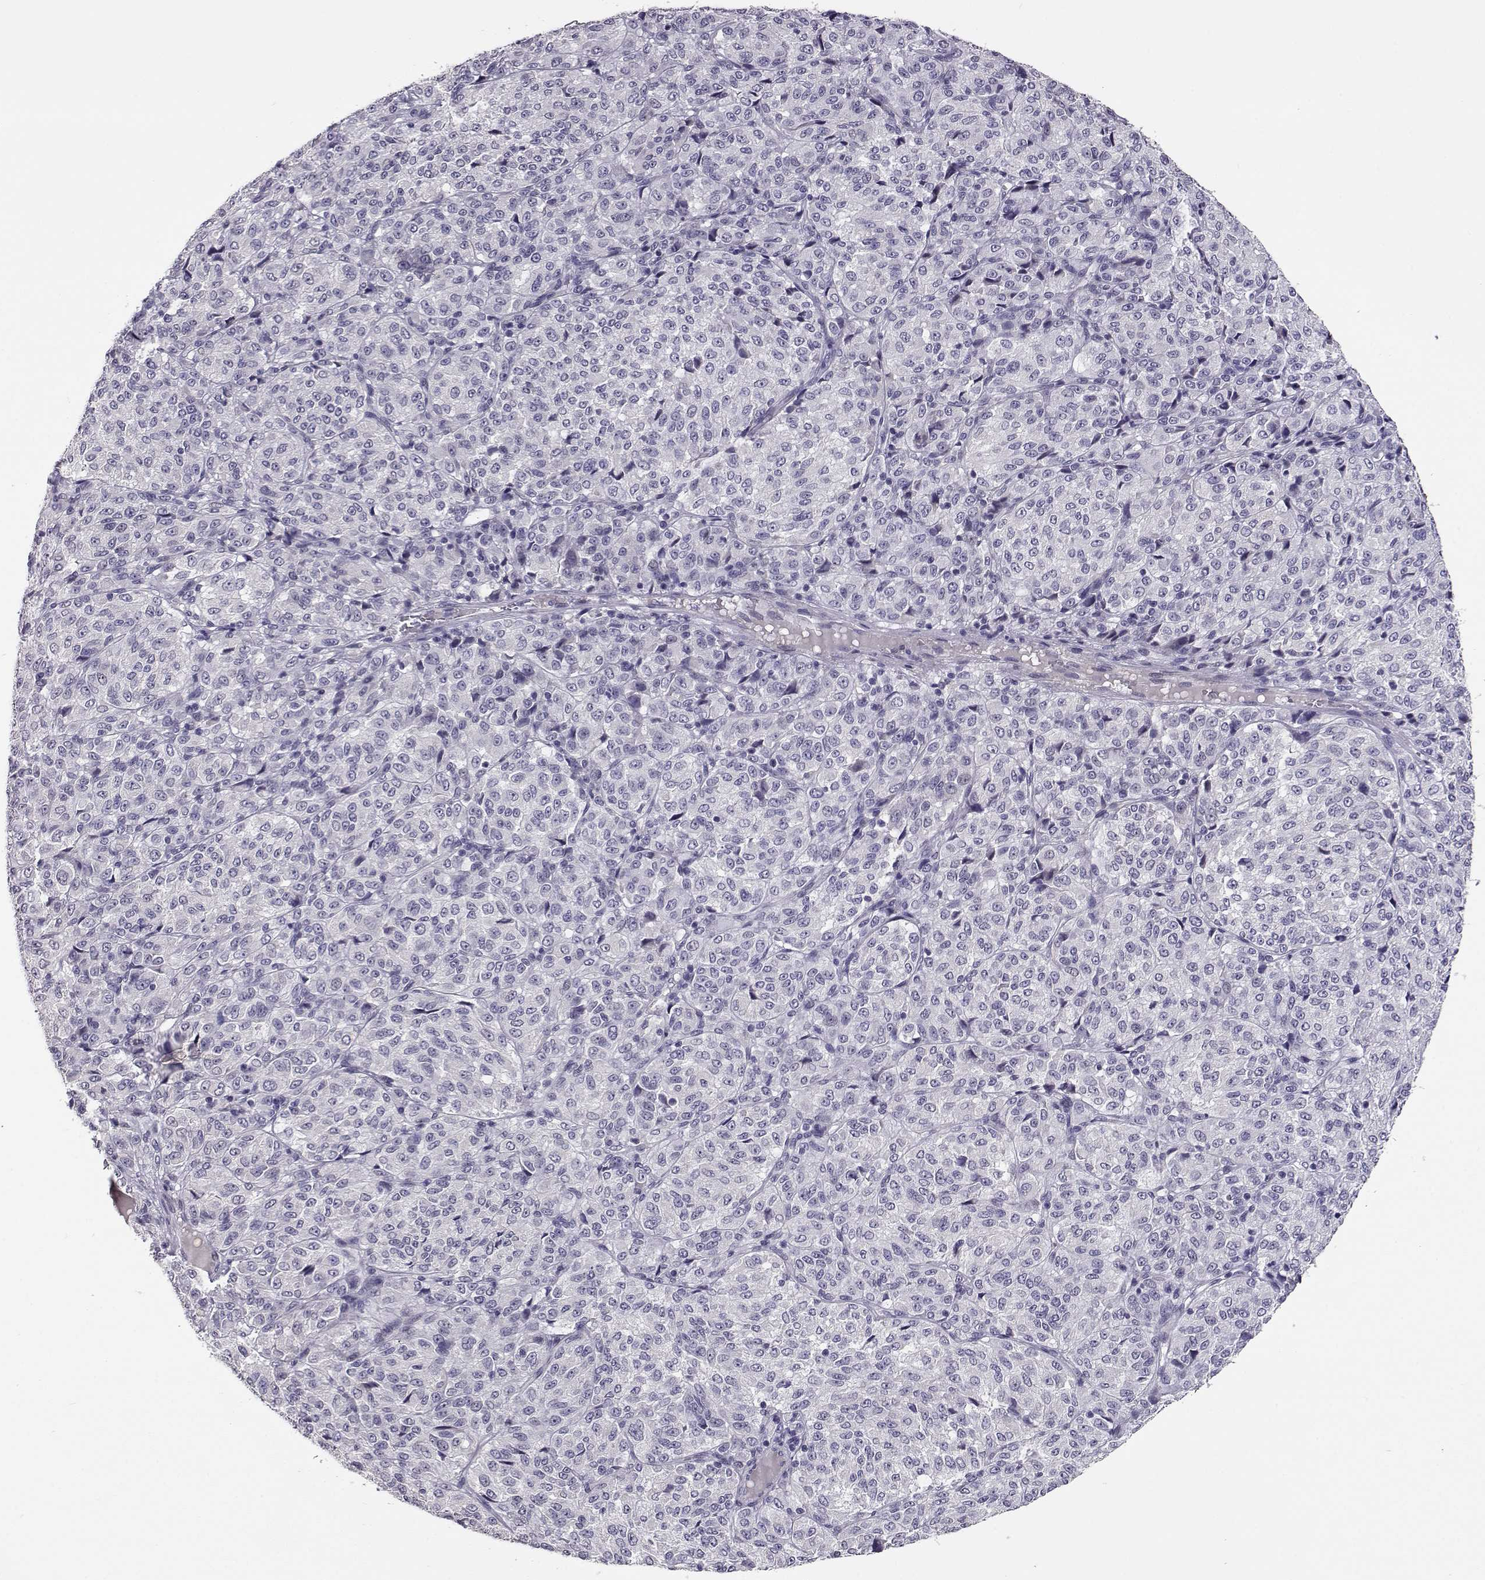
{"staining": {"intensity": "negative", "quantity": "none", "location": "none"}, "tissue": "melanoma", "cell_type": "Tumor cells", "image_type": "cancer", "snomed": [{"axis": "morphology", "description": "Malignant melanoma, Metastatic site"}, {"axis": "topography", "description": "Brain"}], "caption": "There is no significant positivity in tumor cells of melanoma.", "gene": "RHOXF2", "patient": {"sex": "female", "age": 56}}